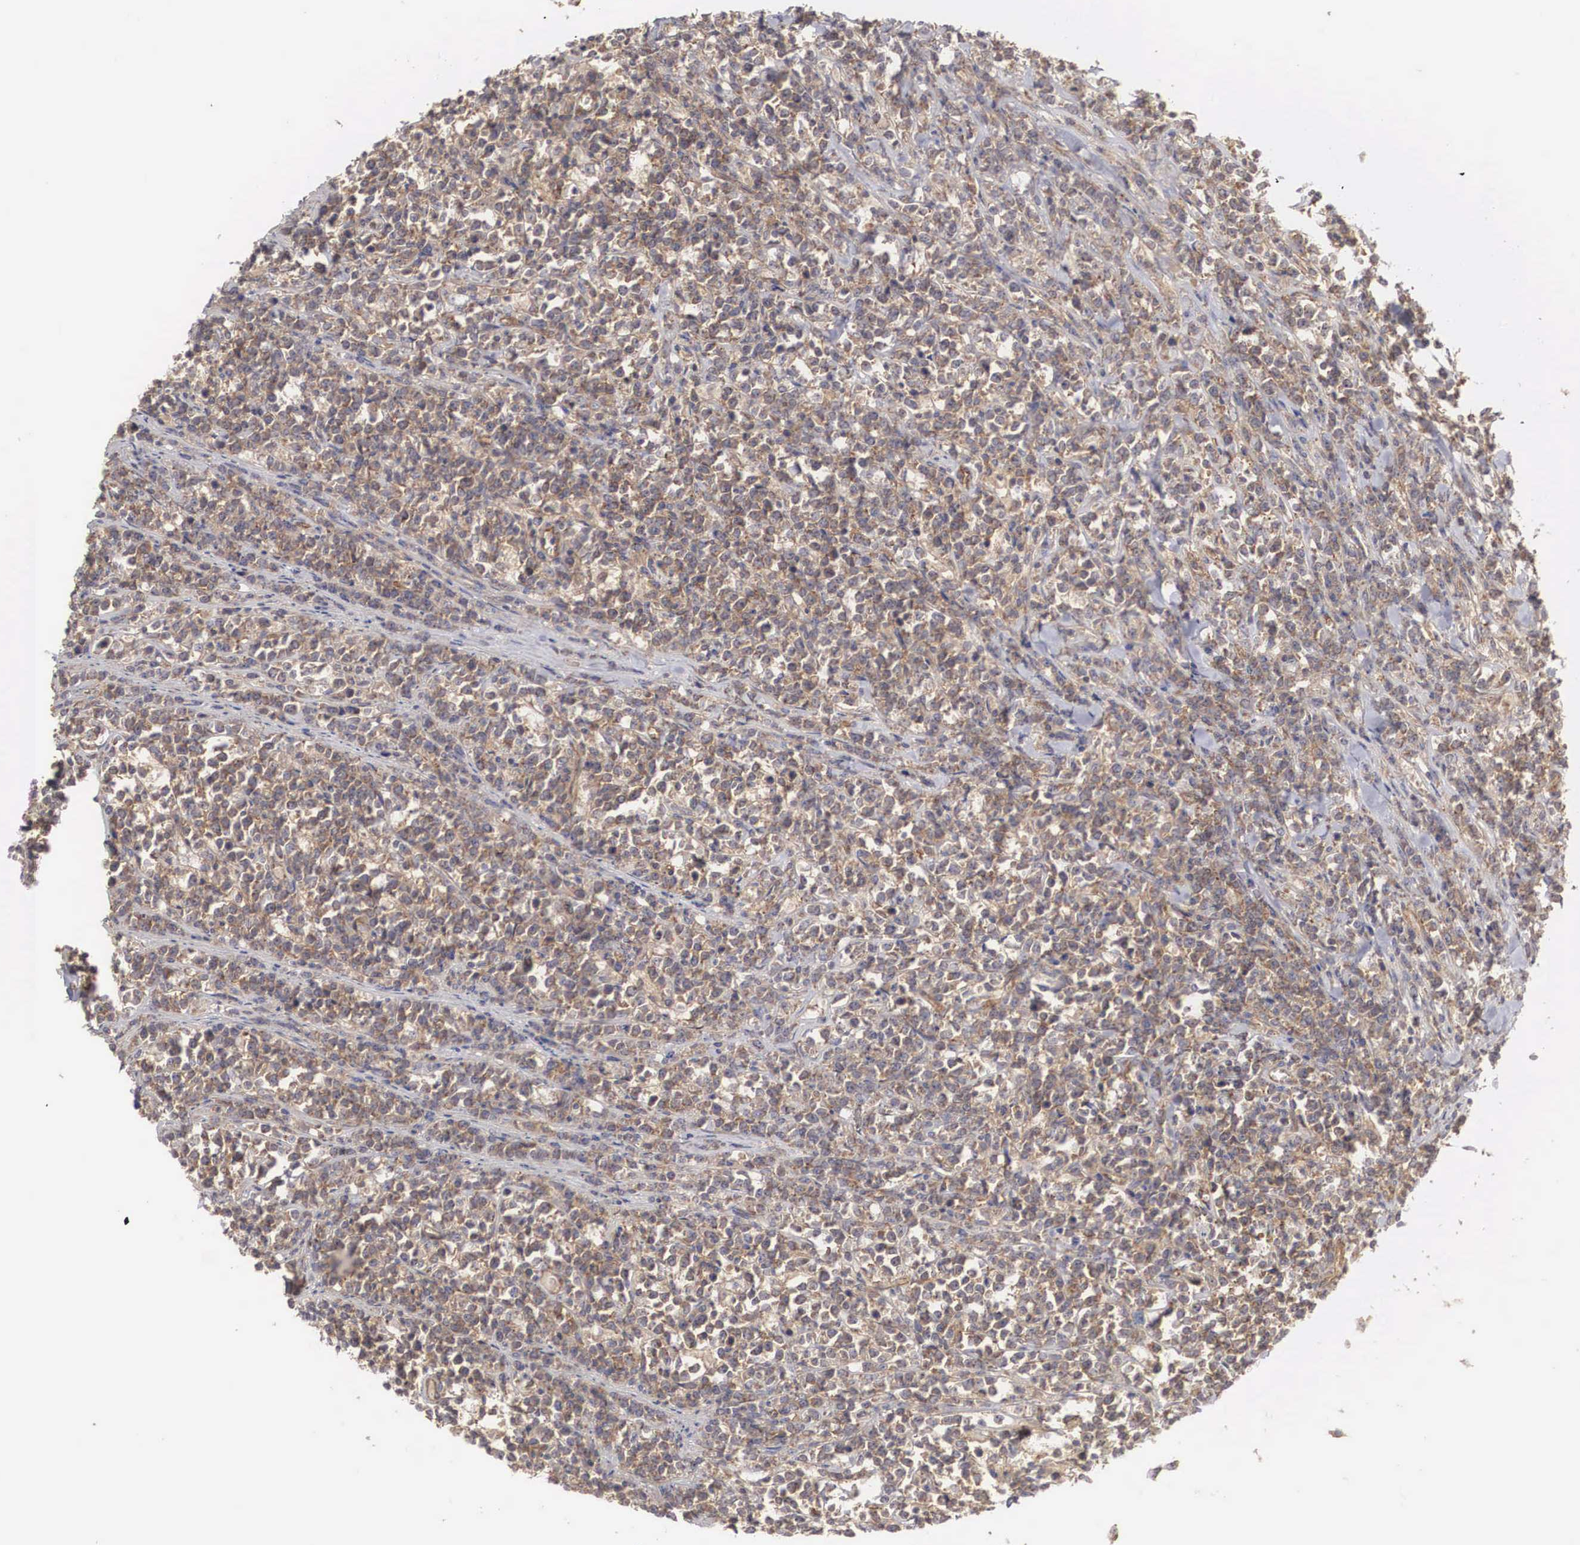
{"staining": {"intensity": "moderate", "quantity": ">75%", "location": "cytoplasmic/membranous"}, "tissue": "lymphoma", "cell_type": "Tumor cells", "image_type": "cancer", "snomed": [{"axis": "morphology", "description": "Malignant lymphoma, non-Hodgkin's type, High grade"}, {"axis": "topography", "description": "Small intestine"}, {"axis": "topography", "description": "Colon"}], "caption": "Lymphoma stained with DAB IHC shows medium levels of moderate cytoplasmic/membranous expression in approximately >75% of tumor cells. The protein is shown in brown color, while the nuclei are stained blue.", "gene": "ARMCX4", "patient": {"sex": "male", "age": 8}}